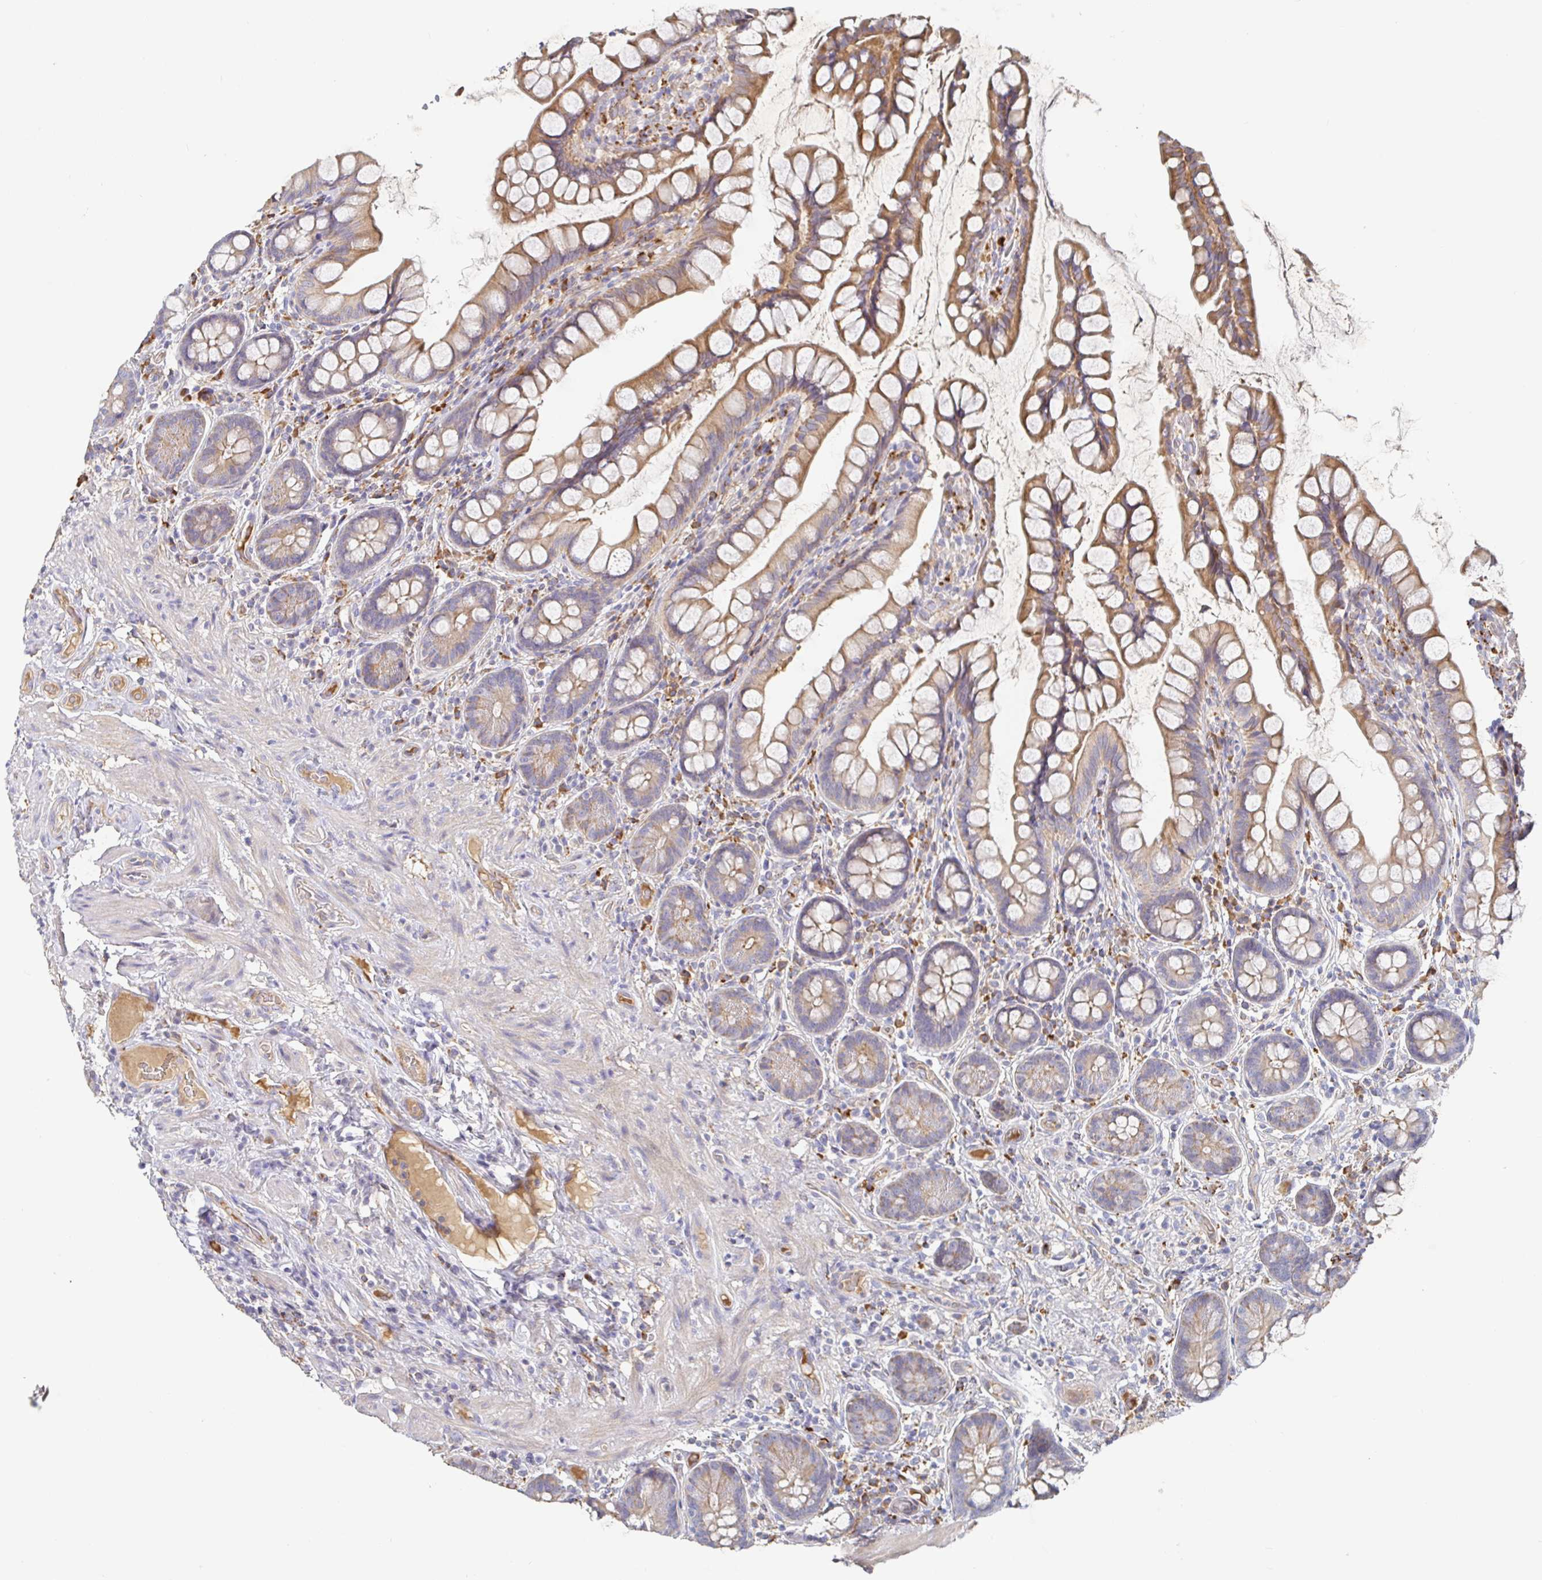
{"staining": {"intensity": "moderate", "quantity": "25%-75%", "location": "cytoplasmic/membranous"}, "tissue": "small intestine", "cell_type": "Glandular cells", "image_type": "normal", "snomed": [{"axis": "morphology", "description": "Normal tissue, NOS"}, {"axis": "topography", "description": "Small intestine"}], "caption": "The image reveals a brown stain indicating the presence of a protein in the cytoplasmic/membranous of glandular cells in small intestine.", "gene": "IRAK2", "patient": {"sex": "male", "age": 70}}